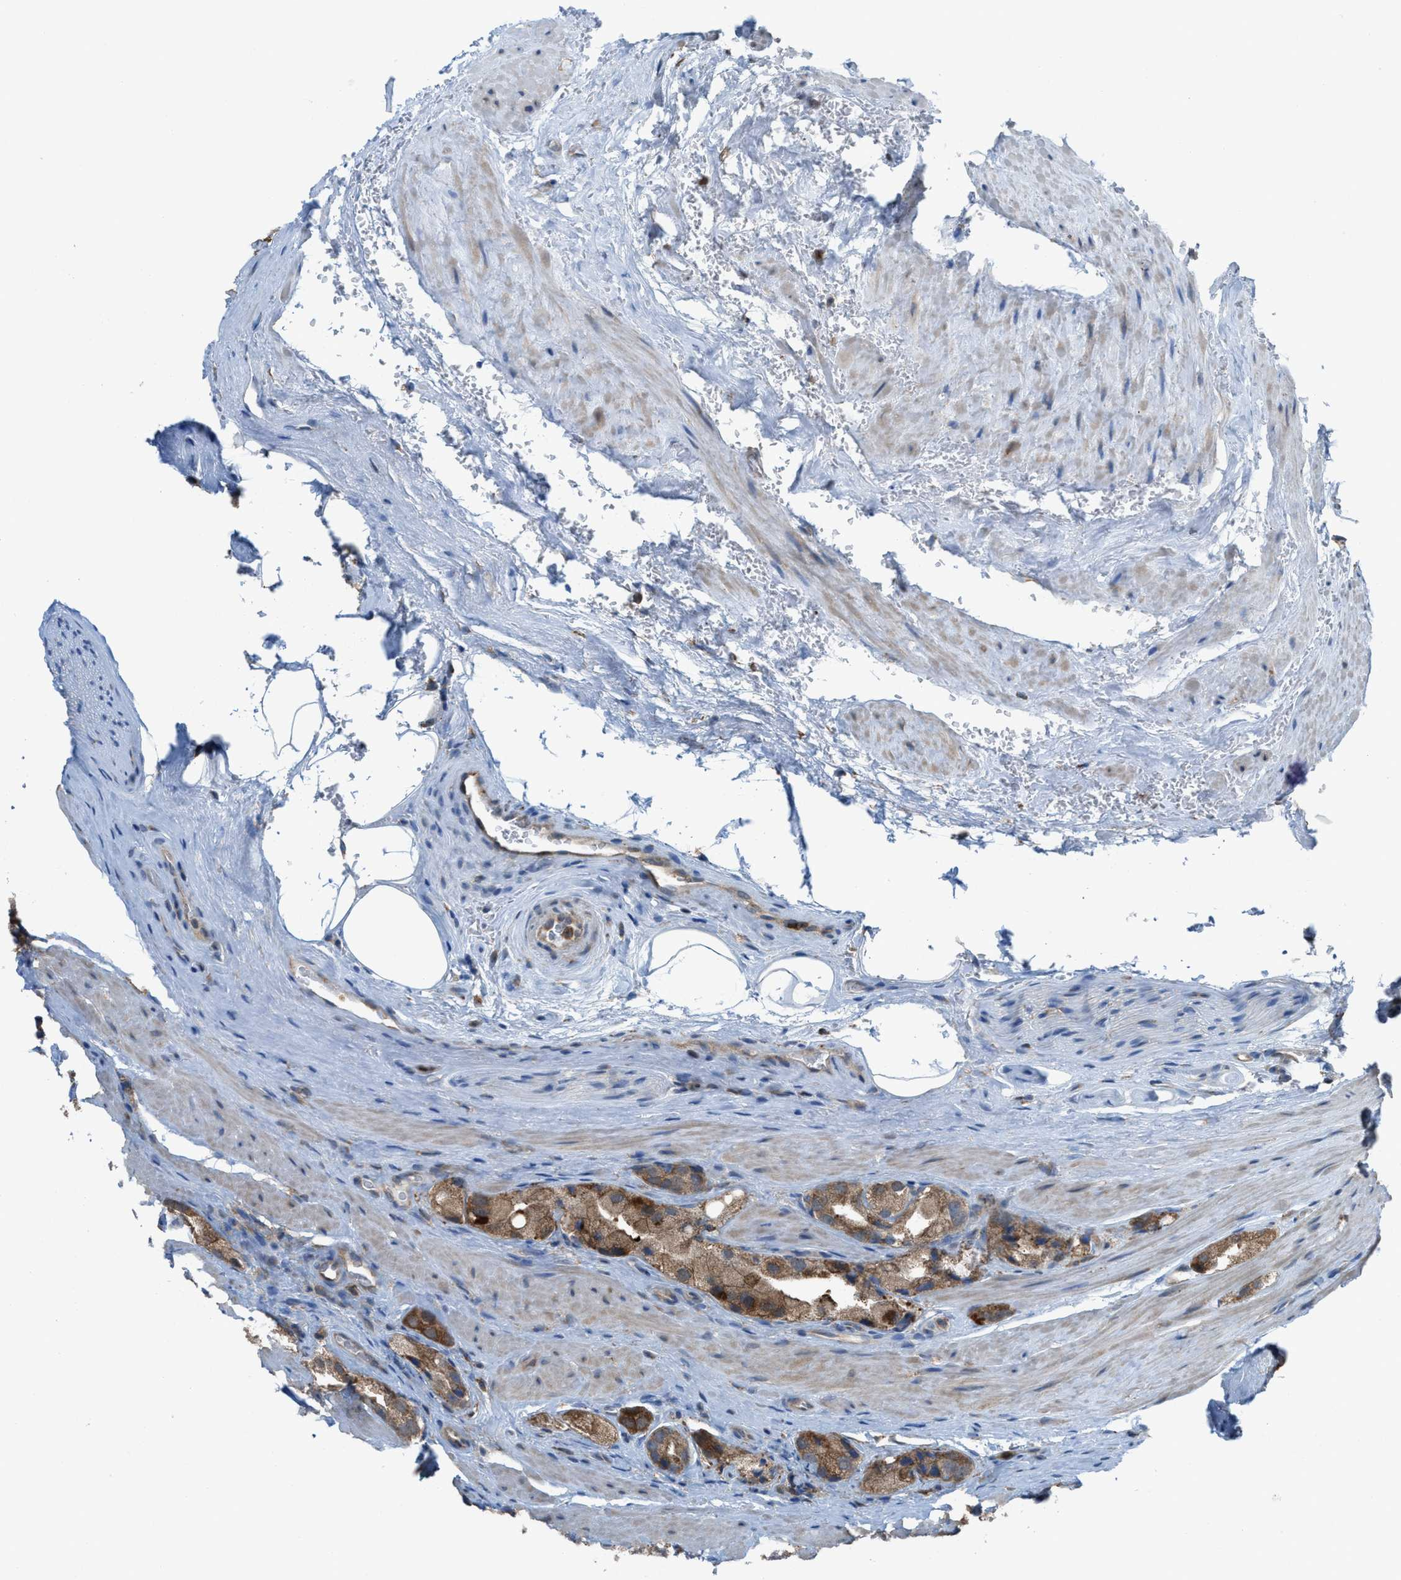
{"staining": {"intensity": "moderate", "quantity": ">75%", "location": "cytoplasmic/membranous"}, "tissue": "prostate cancer", "cell_type": "Tumor cells", "image_type": "cancer", "snomed": [{"axis": "morphology", "description": "Adenocarcinoma, High grade"}, {"axis": "topography", "description": "Prostate"}], "caption": "An immunohistochemistry micrograph of neoplastic tissue is shown. Protein staining in brown highlights moderate cytoplasmic/membranous positivity in prostate cancer within tumor cells.", "gene": "PLAA", "patient": {"sex": "male", "age": 63}}